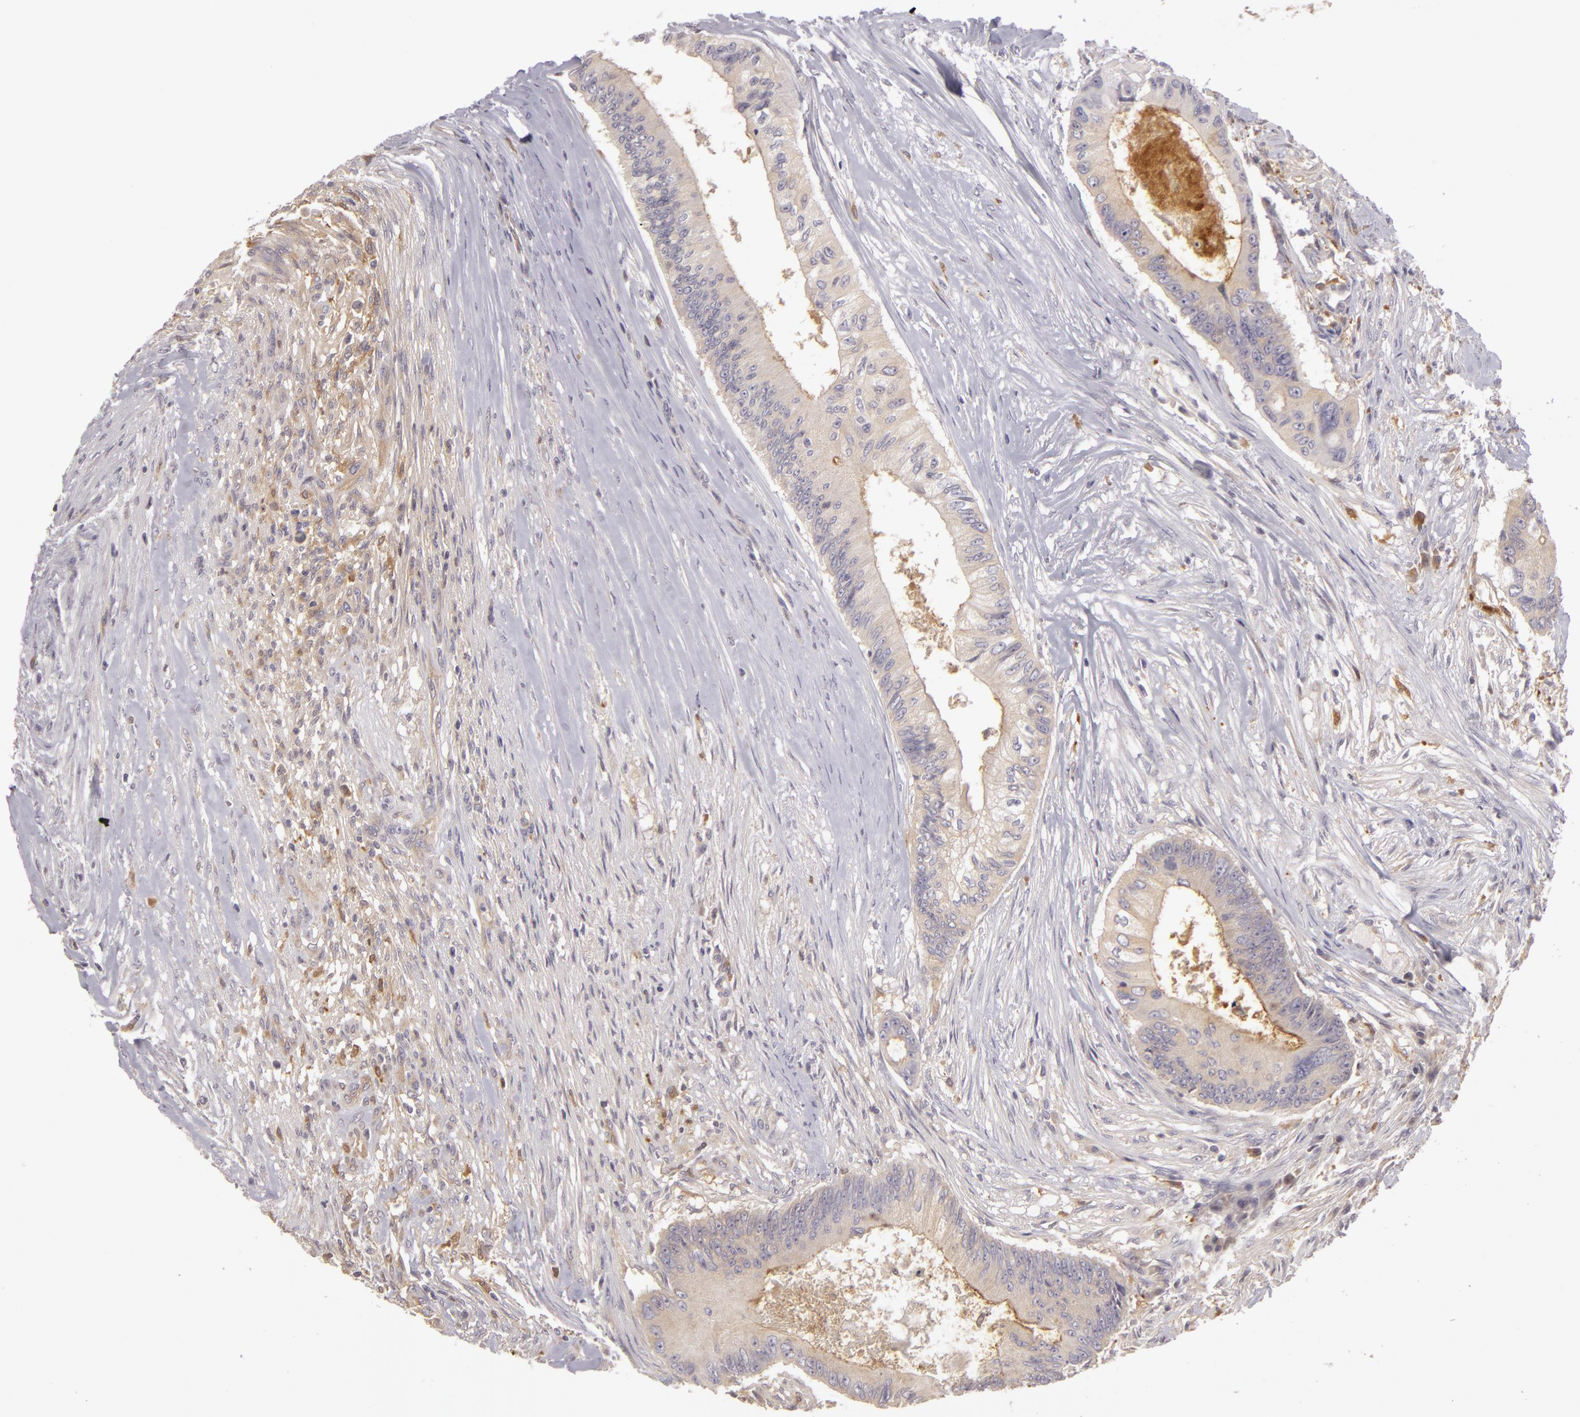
{"staining": {"intensity": "weak", "quantity": ">75%", "location": "cytoplasmic/membranous"}, "tissue": "colorectal cancer", "cell_type": "Tumor cells", "image_type": "cancer", "snomed": [{"axis": "morphology", "description": "Adenocarcinoma, NOS"}, {"axis": "topography", "description": "Colon"}], "caption": "Protein expression analysis of human adenocarcinoma (colorectal) reveals weak cytoplasmic/membranous expression in about >75% of tumor cells. (Stains: DAB in brown, nuclei in blue, Microscopy: brightfield microscopy at high magnification).", "gene": "ZNF229", "patient": {"sex": "male", "age": 65}}